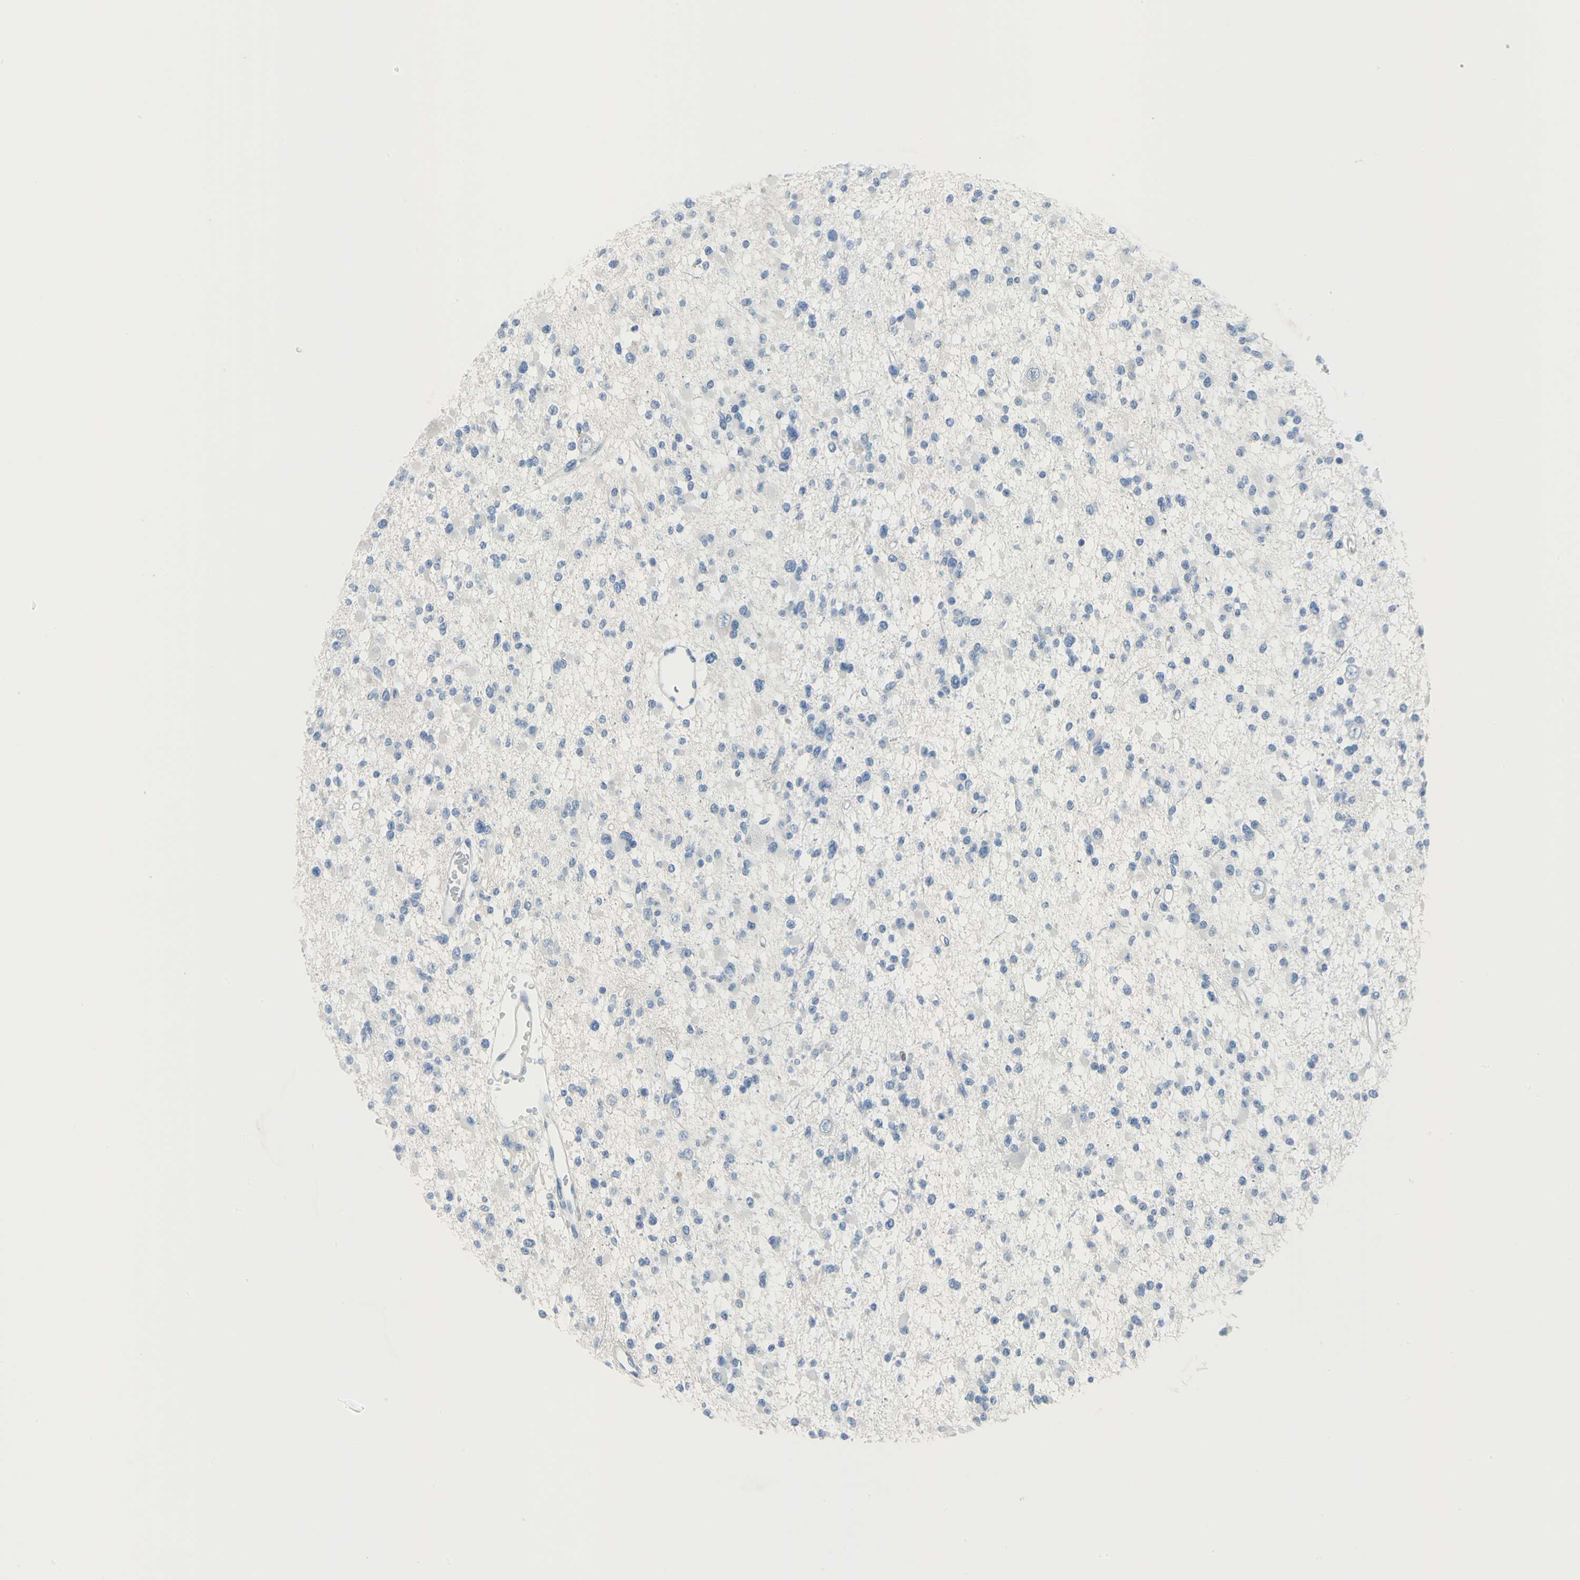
{"staining": {"intensity": "negative", "quantity": "none", "location": "none"}, "tissue": "glioma", "cell_type": "Tumor cells", "image_type": "cancer", "snomed": [{"axis": "morphology", "description": "Glioma, malignant, Low grade"}, {"axis": "topography", "description": "Brain"}], "caption": "Protein analysis of glioma shows no significant positivity in tumor cells. Nuclei are stained in blue.", "gene": "MCM3", "patient": {"sex": "female", "age": 22}}